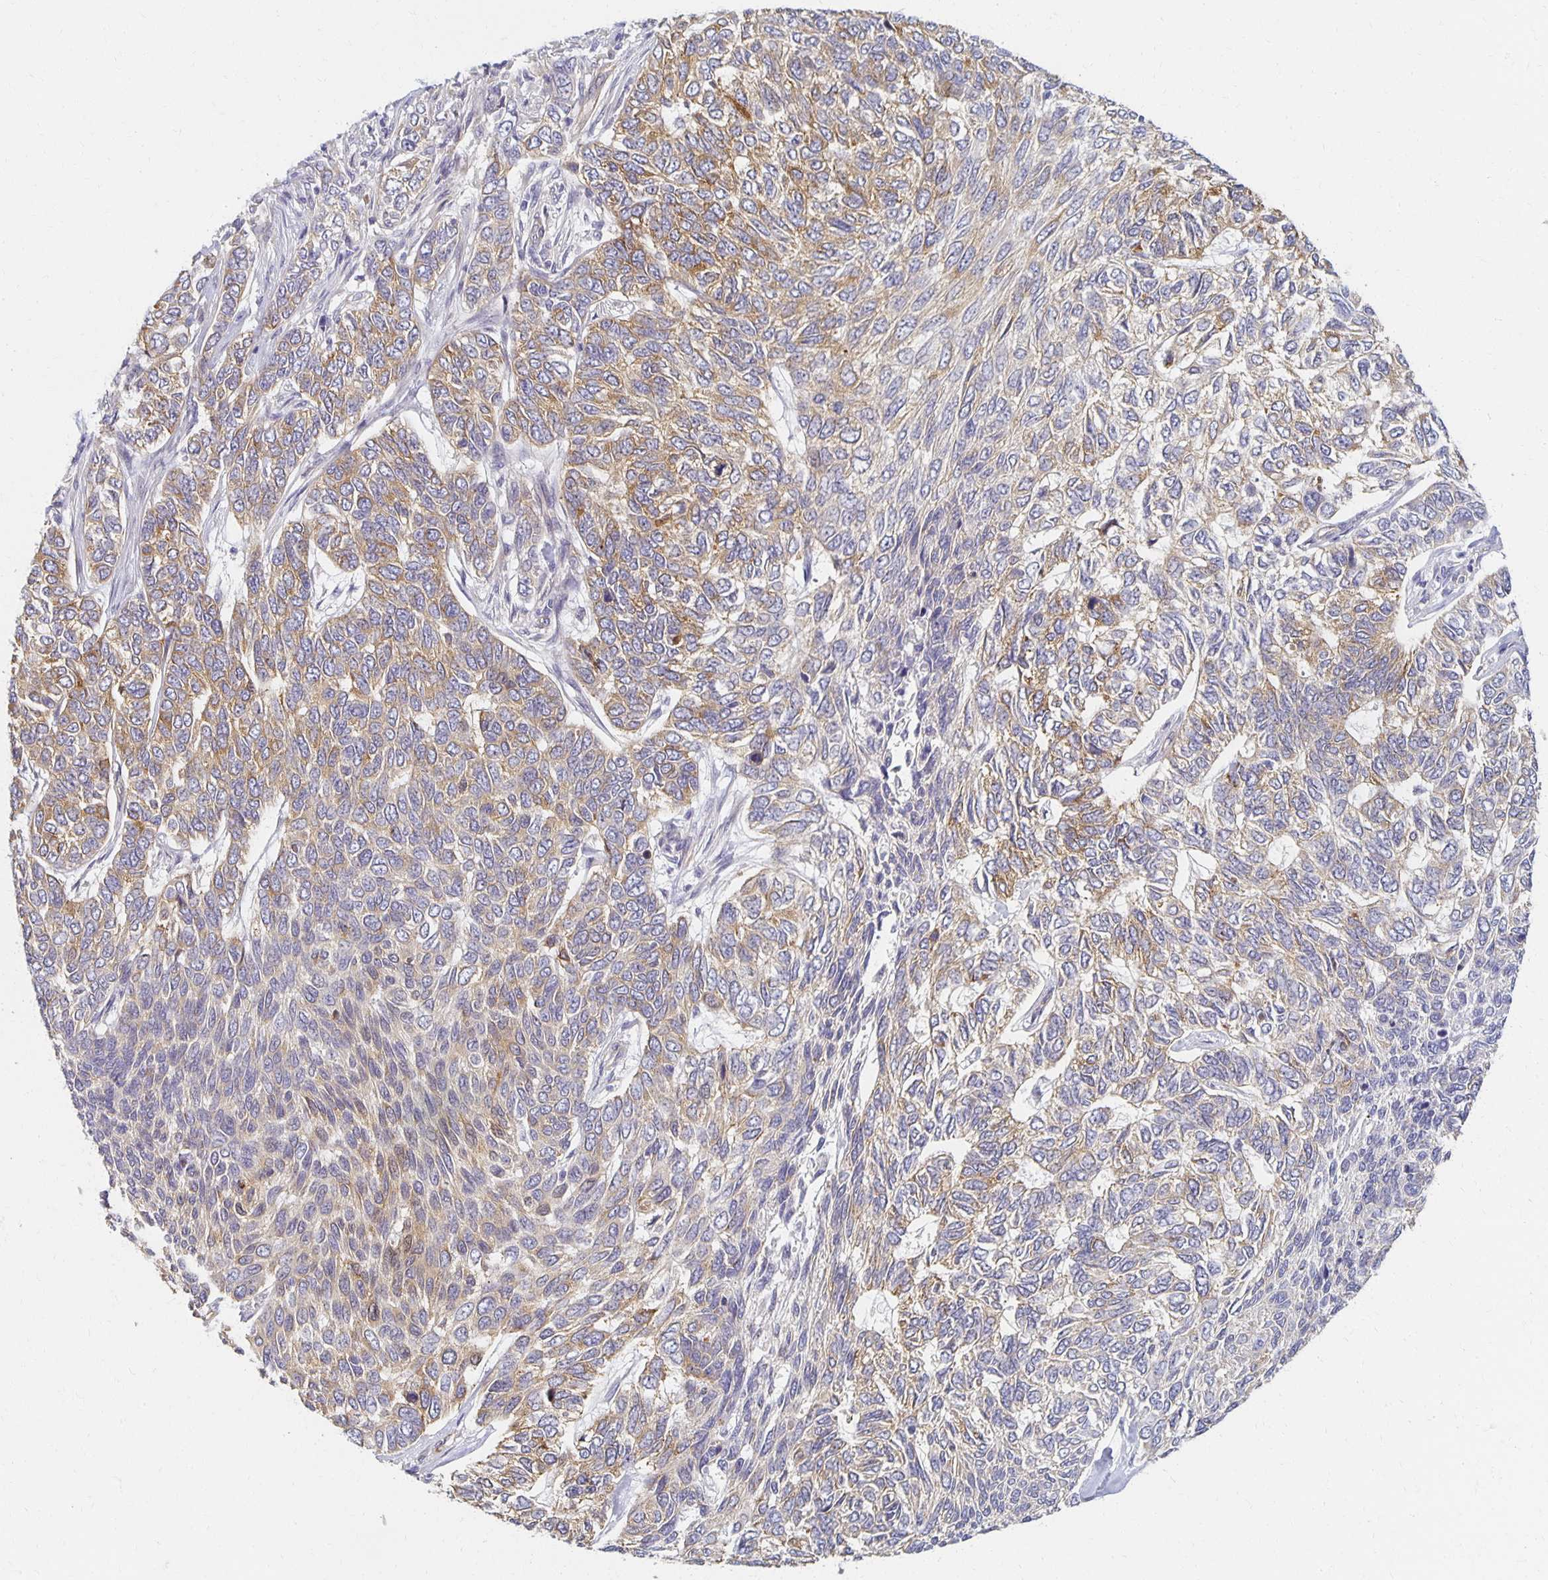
{"staining": {"intensity": "weak", "quantity": "25%-75%", "location": "cytoplasmic/membranous"}, "tissue": "skin cancer", "cell_type": "Tumor cells", "image_type": "cancer", "snomed": [{"axis": "morphology", "description": "Basal cell carcinoma"}, {"axis": "topography", "description": "Skin"}], "caption": "Weak cytoplasmic/membranous protein expression is appreciated in about 25%-75% of tumor cells in basal cell carcinoma (skin).", "gene": "SORL1", "patient": {"sex": "female", "age": 65}}